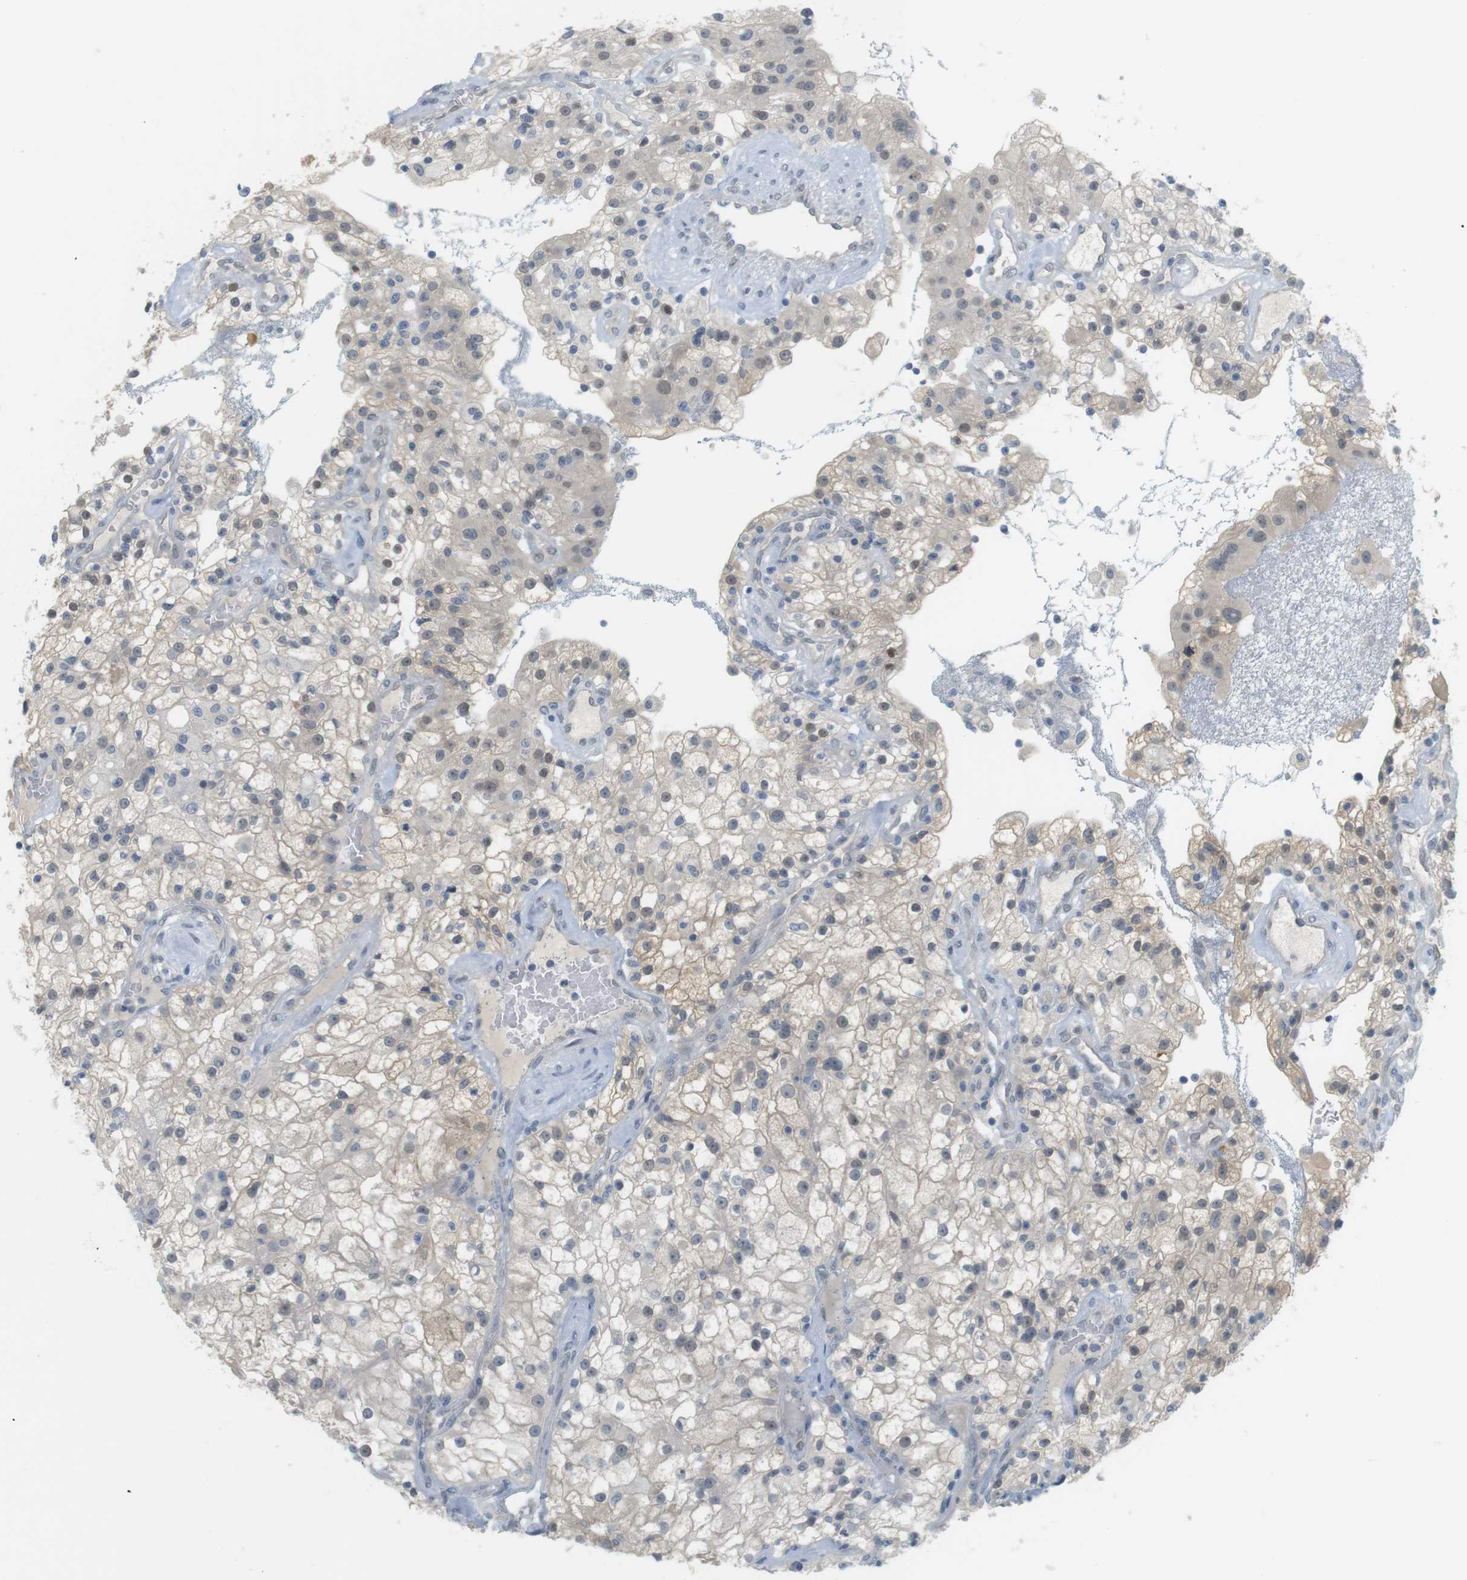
{"staining": {"intensity": "weak", "quantity": "25%-75%", "location": "cytoplasmic/membranous,nuclear"}, "tissue": "renal cancer", "cell_type": "Tumor cells", "image_type": "cancer", "snomed": [{"axis": "morphology", "description": "Adenocarcinoma, NOS"}, {"axis": "topography", "description": "Kidney"}], "caption": "Human adenocarcinoma (renal) stained for a protein (brown) exhibits weak cytoplasmic/membranous and nuclear positive staining in about 25%-75% of tumor cells.", "gene": "CREB3L2", "patient": {"sex": "female", "age": 52}}